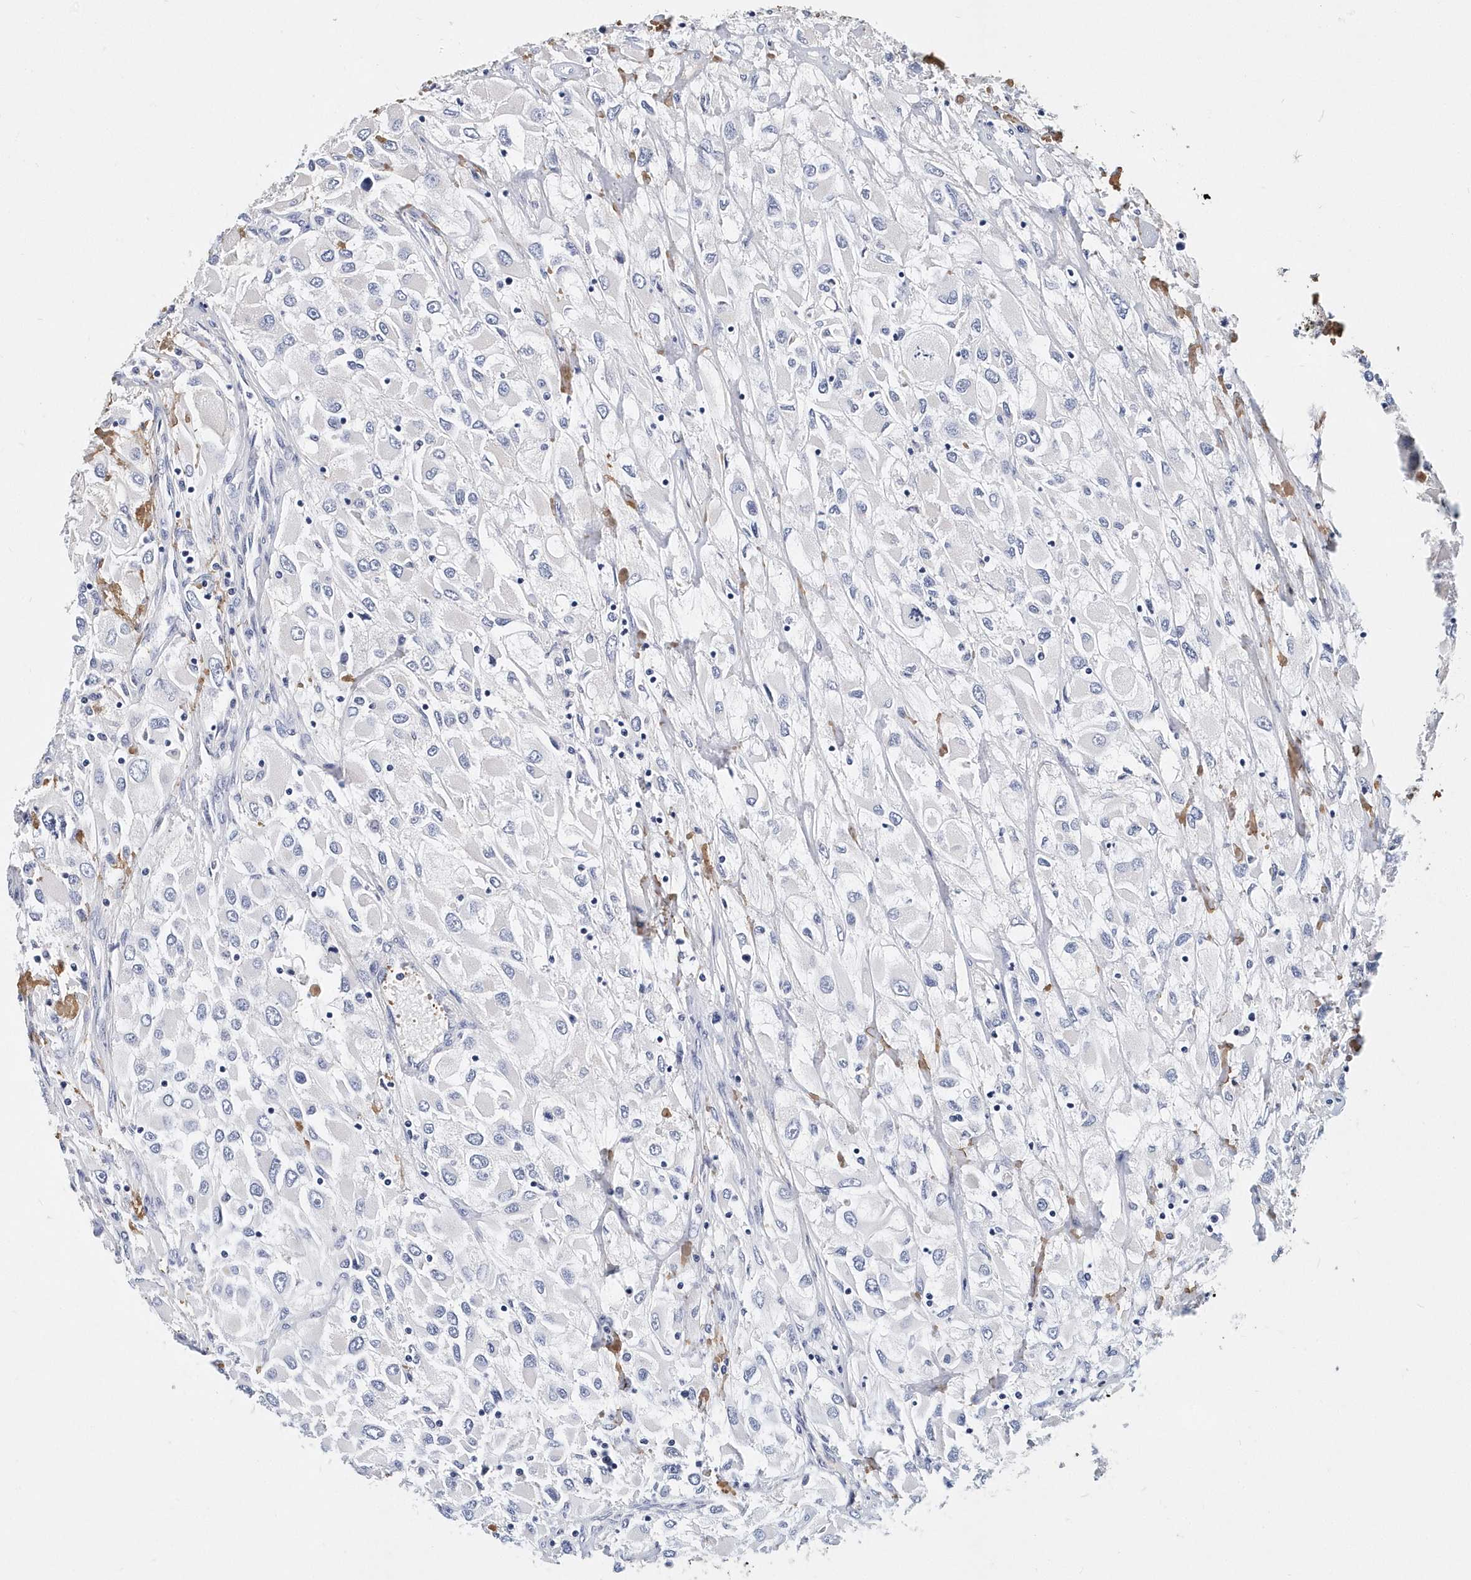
{"staining": {"intensity": "negative", "quantity": "none", "location": "none"}, "tissue": "renal cancer", "cell_type": "Tumor cells", "image_type": "cancer", "snomed": [{"axis": "morphology", "description": "Adenocarcinoma, NOS"}, {"axis": "topography", "description": "Kidney"}], "caption": "The photomicrograph demonstrates no significant expression in tumor cells of adenocarcinoma (renal). The staining is performed using DAB brown chromogen with nuclei counter-stained in using hematoxylin.", "gene": "ITGA2B", "patient": {"sex": "female", "age": 52}}